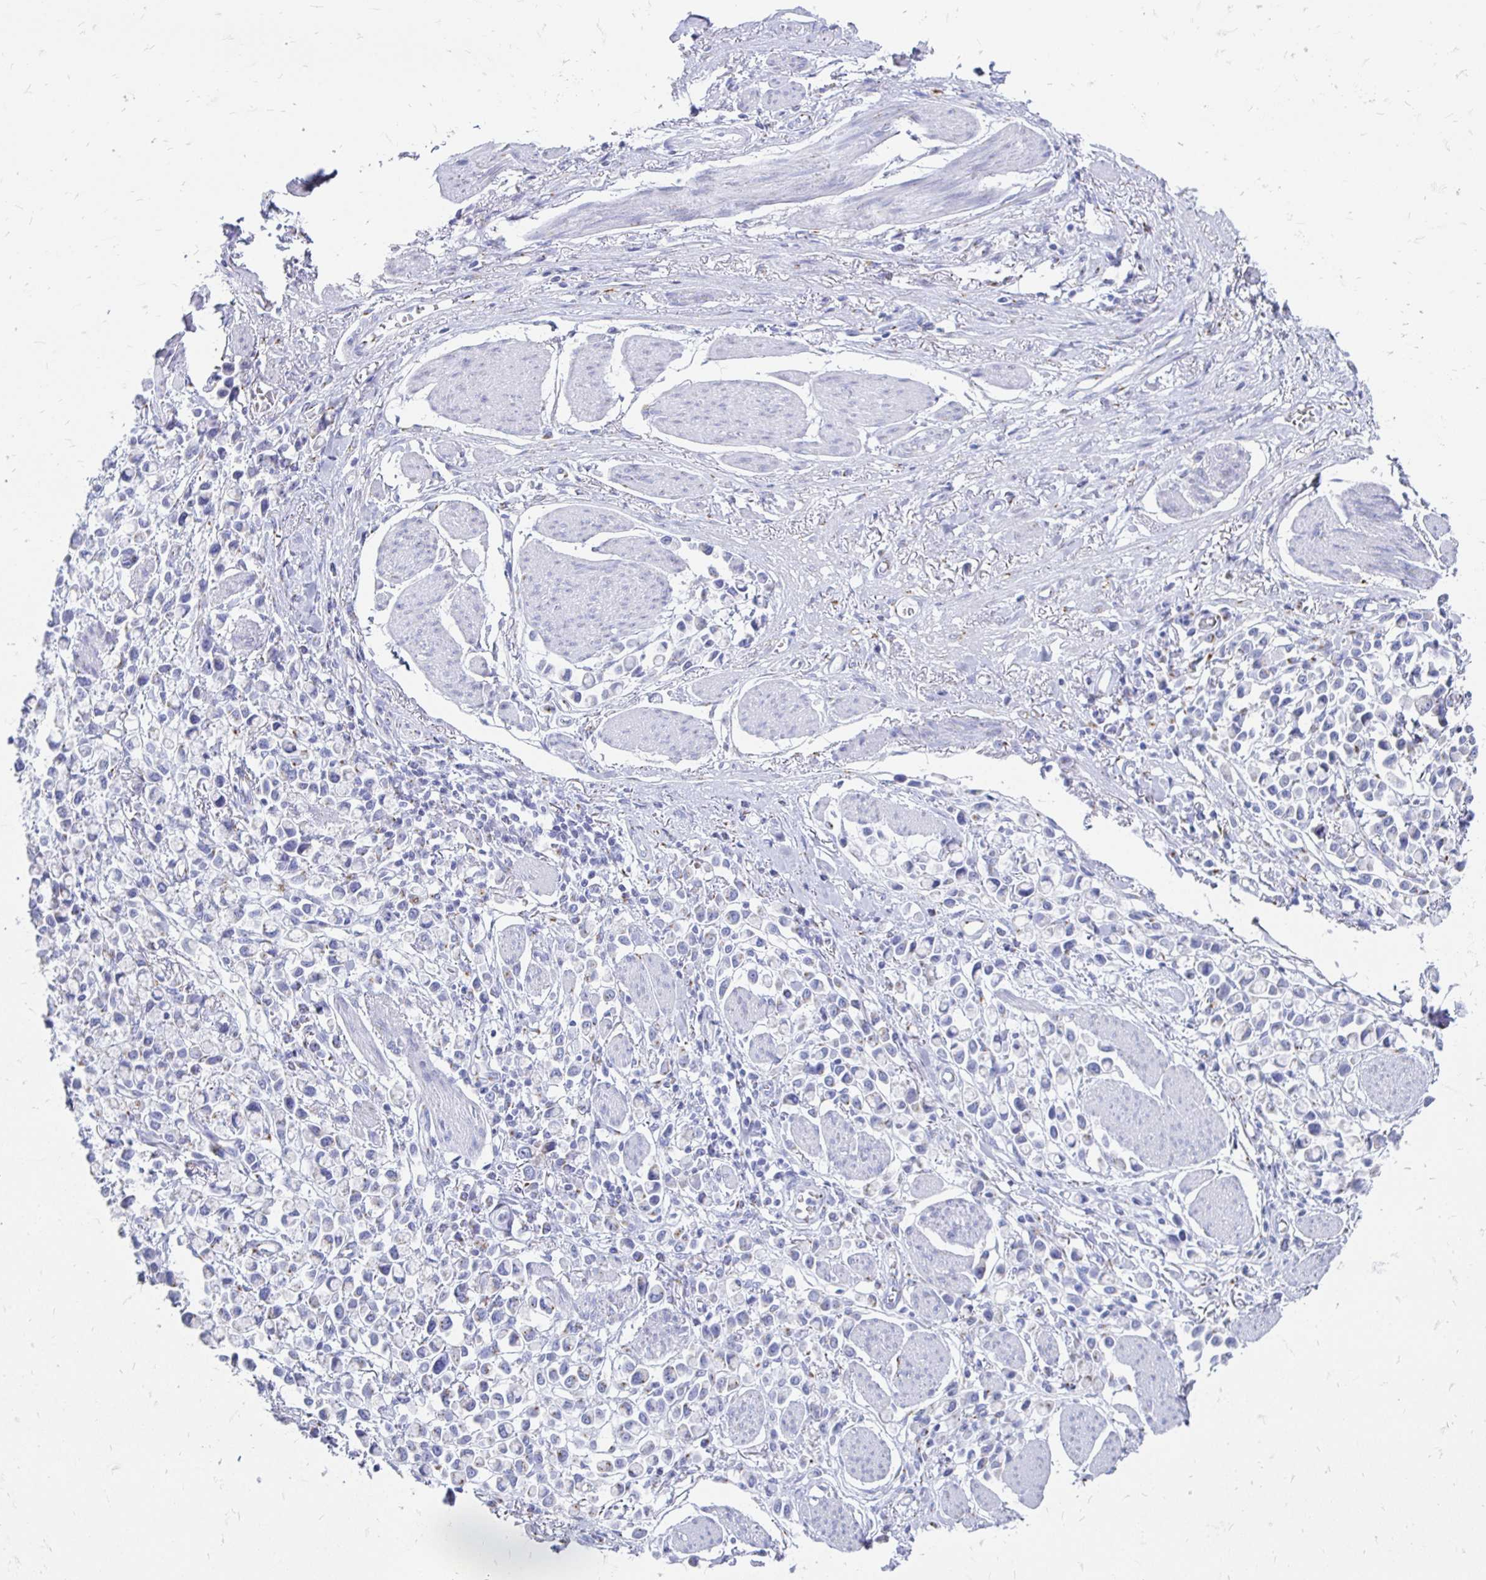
{"staining": {"intensity": "negative", "quantity": "none", "location": "none"}, "tissue": "stomach cancer", "cell_type": "Tumor cells", "image_type": "cancer", "snomed": [{"axis": "morphology", "description": "Adenocarcinoma, NOS"}, {"axis": "topography", "description": "Stomach"}], "caption": "Micrograph shows no significant protein staining in tumor cells of stomach cancer.", "gene": "PAGE4", "patient": {"sex": "female", "age": 81}}